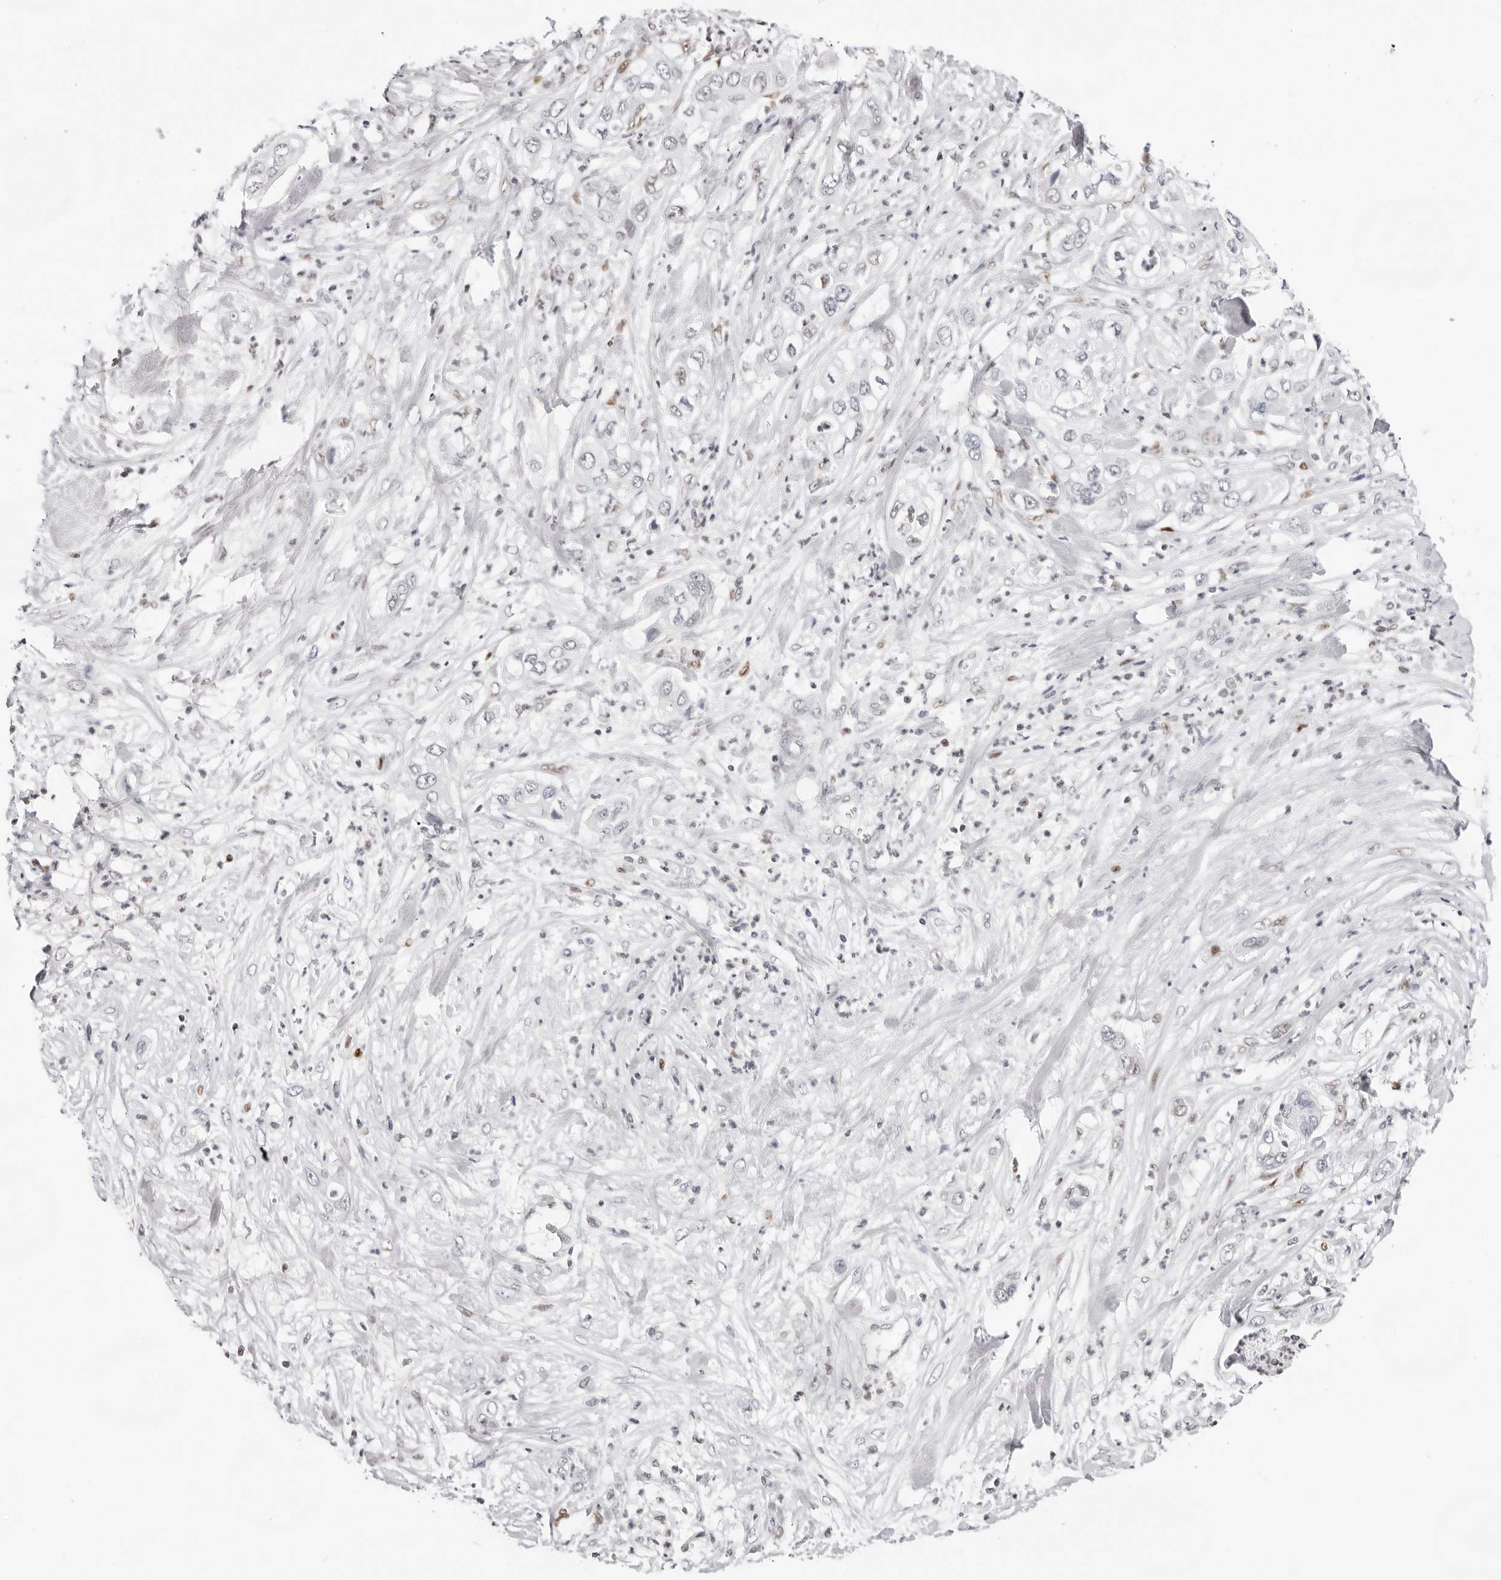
{"staining": {"intensity": "negative", "quantity": "none", "location": "none"}, "tissue": "pancreatic cancer", "cell_type": "Tumor cells", "image_type": "cancer", "snomed": [{"axis": "morphology", "description": "Adenocarcinoma, NOS"}, {"axis": "topography", "description": "Pancreas"}], "caption": "The histopathology image shows no staining of tumor cells in adenocarcinoma (pancreatic). (DAB immunohistochemistry (IHC), high magnification).", "gene": "OGG1", "patient": {"sex": "female", "age": 78}}